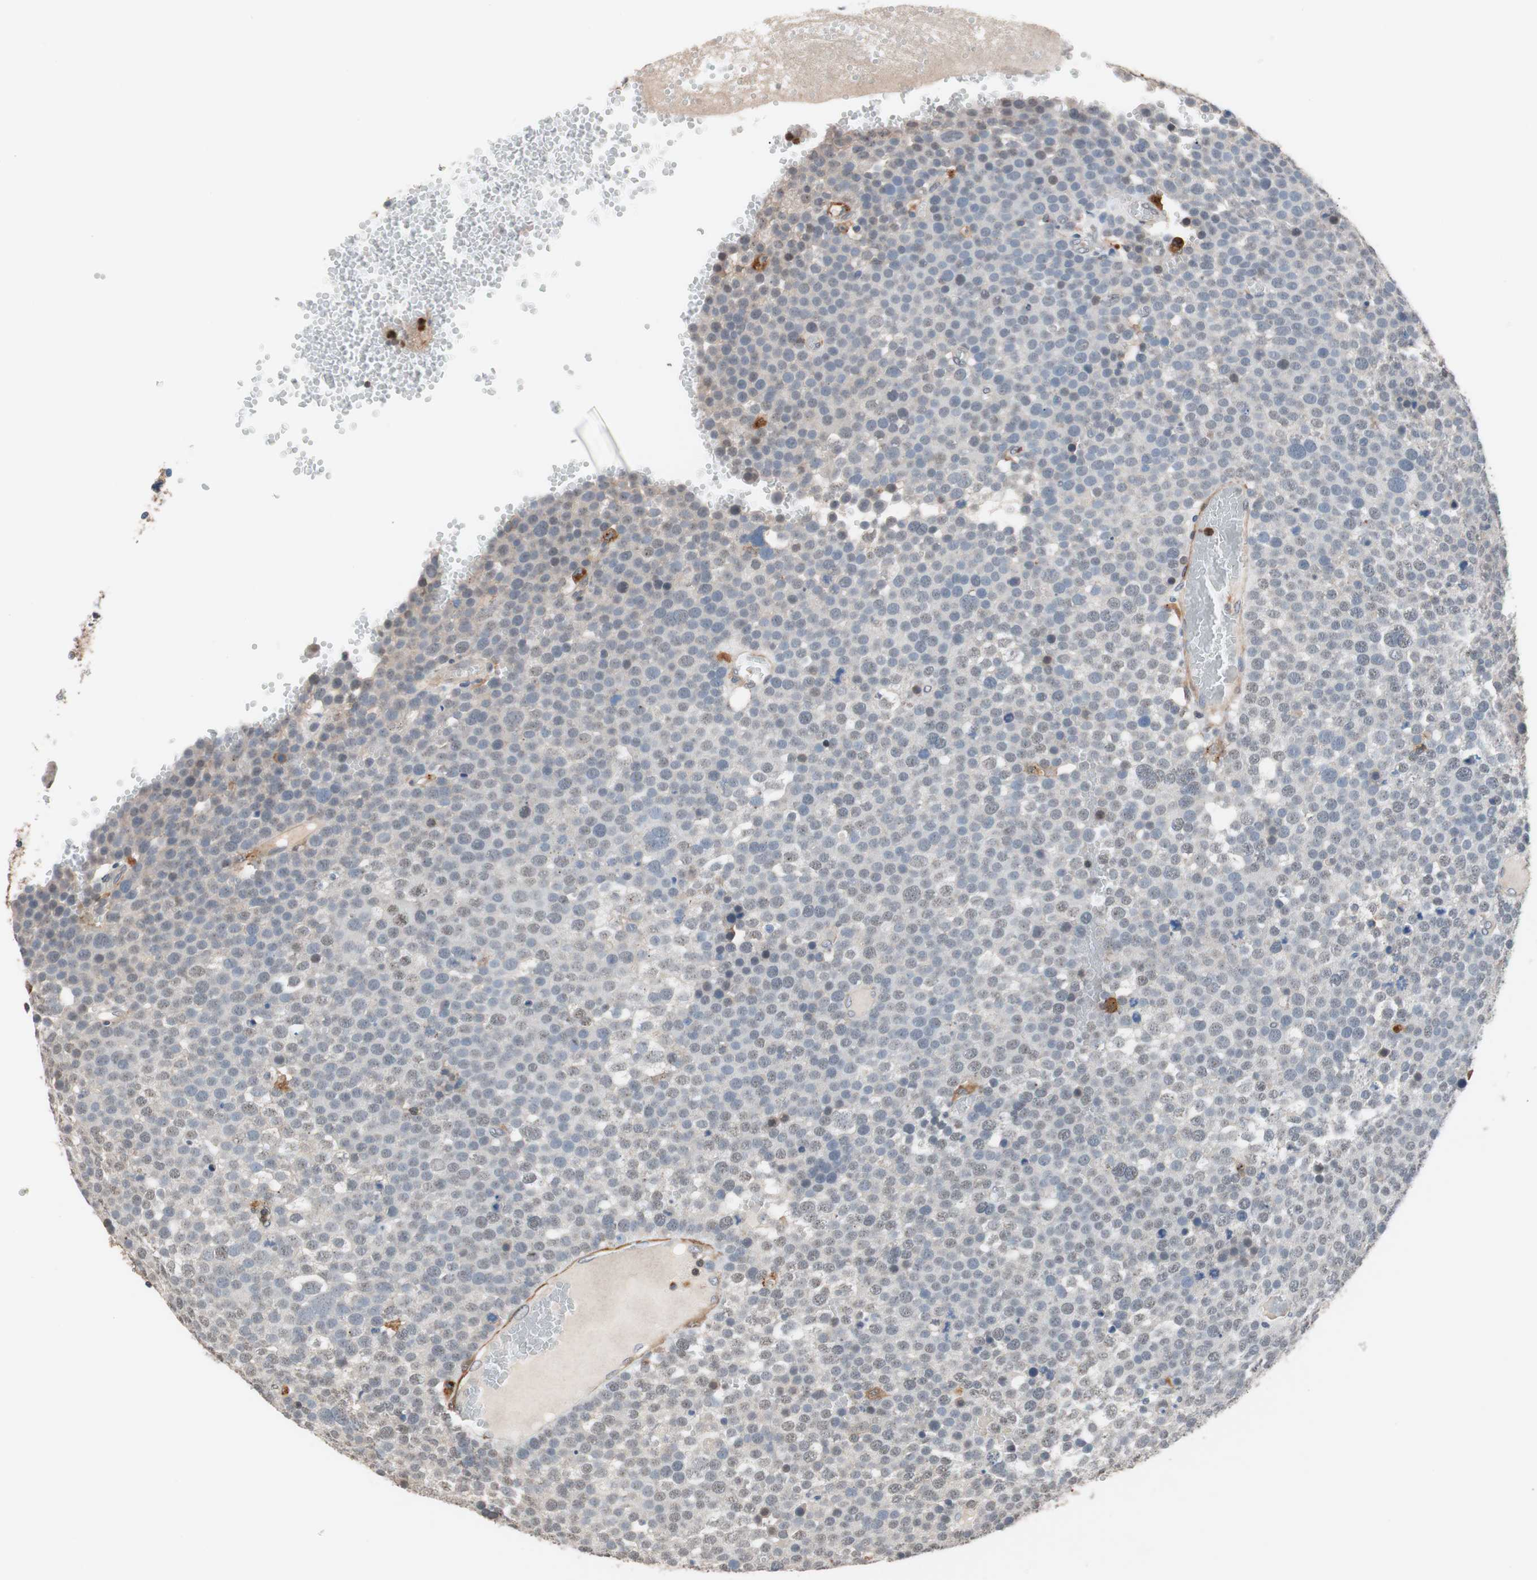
{"staining": {"intensity": "weak", "quantity": "<25%", "location": "nuclear"}, "tissue": "testis cancer", "cell_type": "Tumor cells", "image_type": "cancer", "snomed": [{"axis": "morphology", "description": "Seminoma, NOS"}, {"axis": "topography", "description": "Testis"}], "caption": "Testis seminoma was stained to show a protein in brown. There is no significant staining in tumor cells.", "gene": "LITAF", "patient": {"sex": "male", "age": 71}}